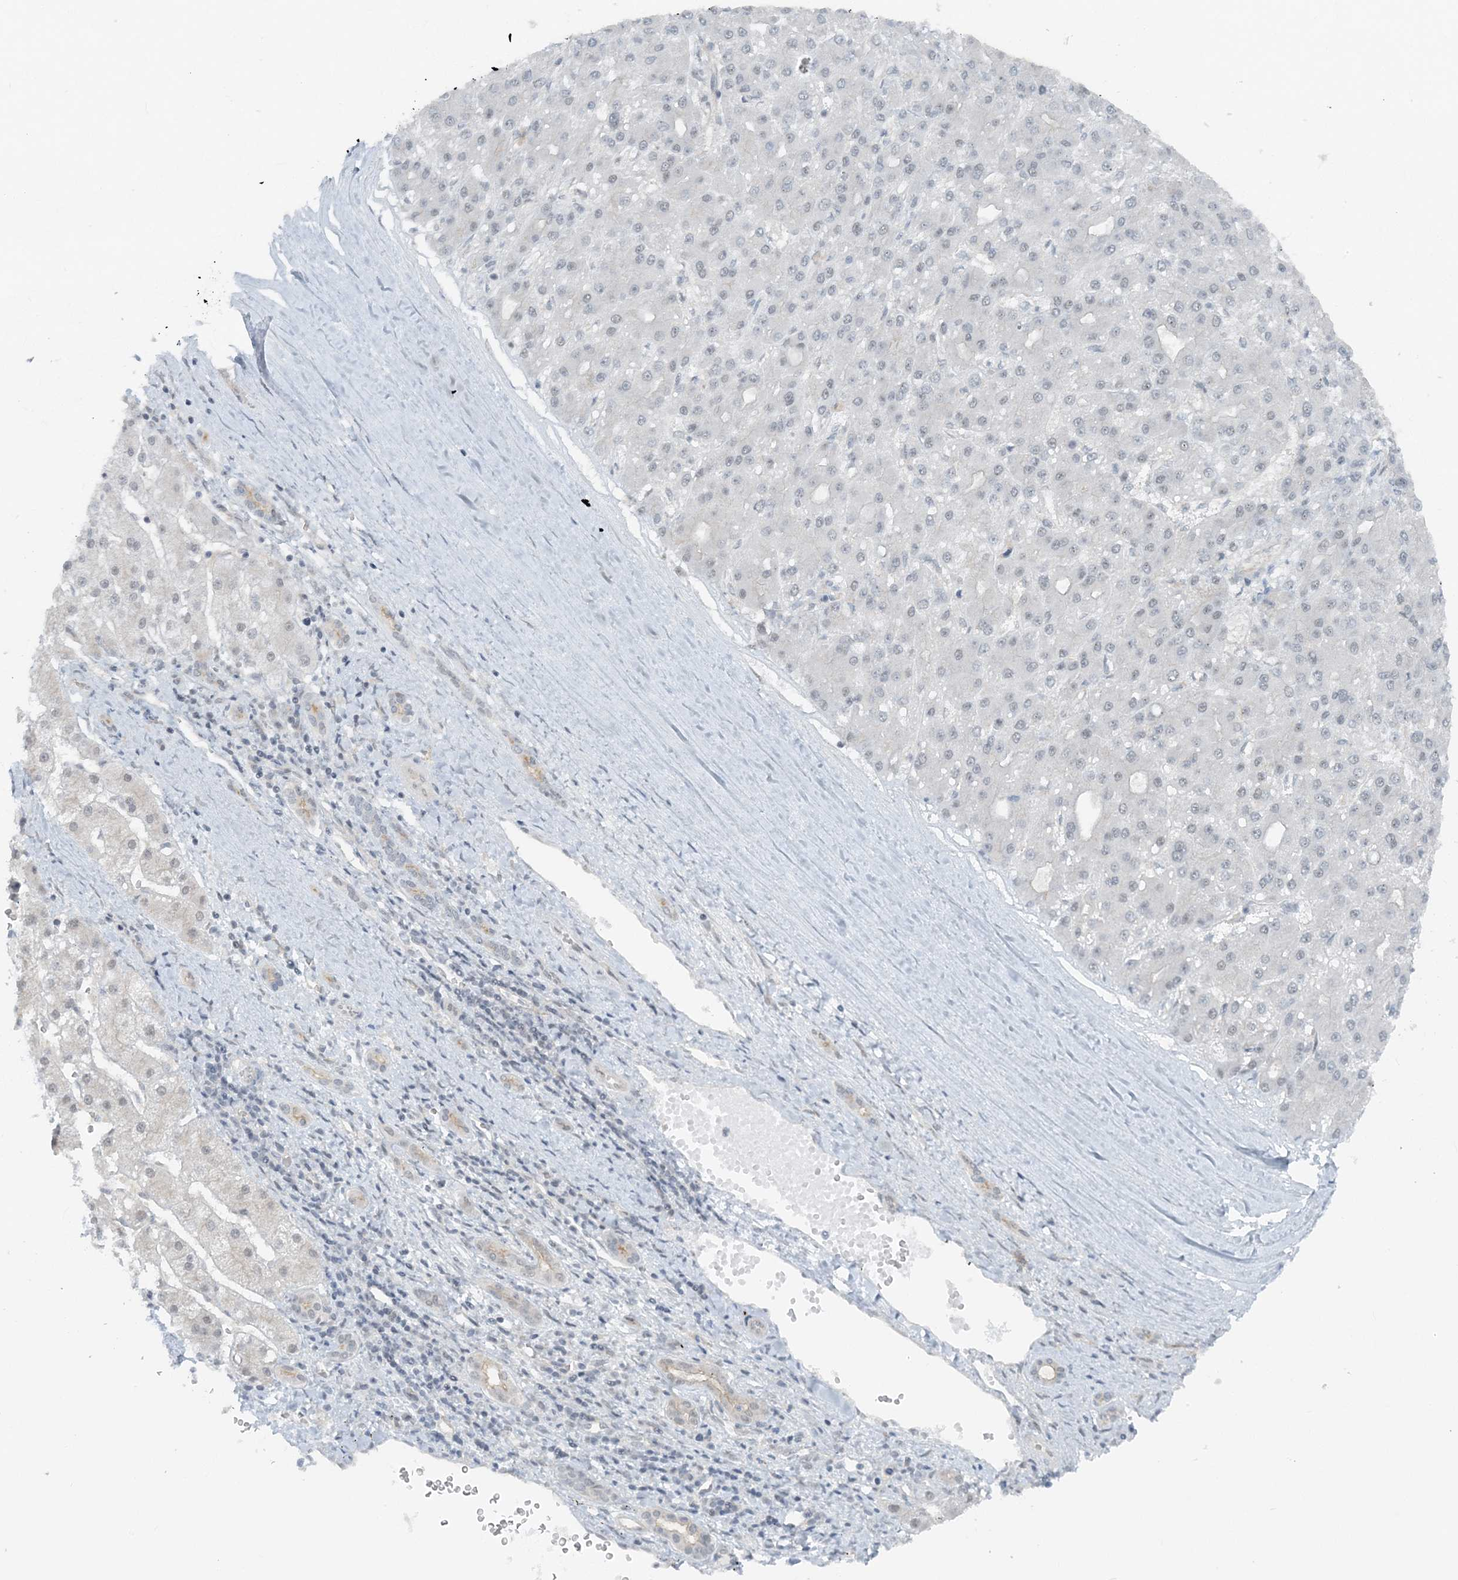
{"staining": {"intensity": "negative", "quantity": "none", "location": "none"}, "tissue": "liver cancer", "cell_type": "Tumor cells", "image_type": "cancer", "snomed": [{"axis": "morphology", "description": "Carcinoma, Hepatocellular, NOS"}, {"axis": "topography", "description": "Liver"}], "caption": "This histopathology image is of liver hepatocellular carcinoma stained with IHC to label a protein in brown with the nuclei are counter-stained blue. There is no staining in tumor cells.", "gene": "ATP11A", "patient": {"sex": "male", "age": 67}}